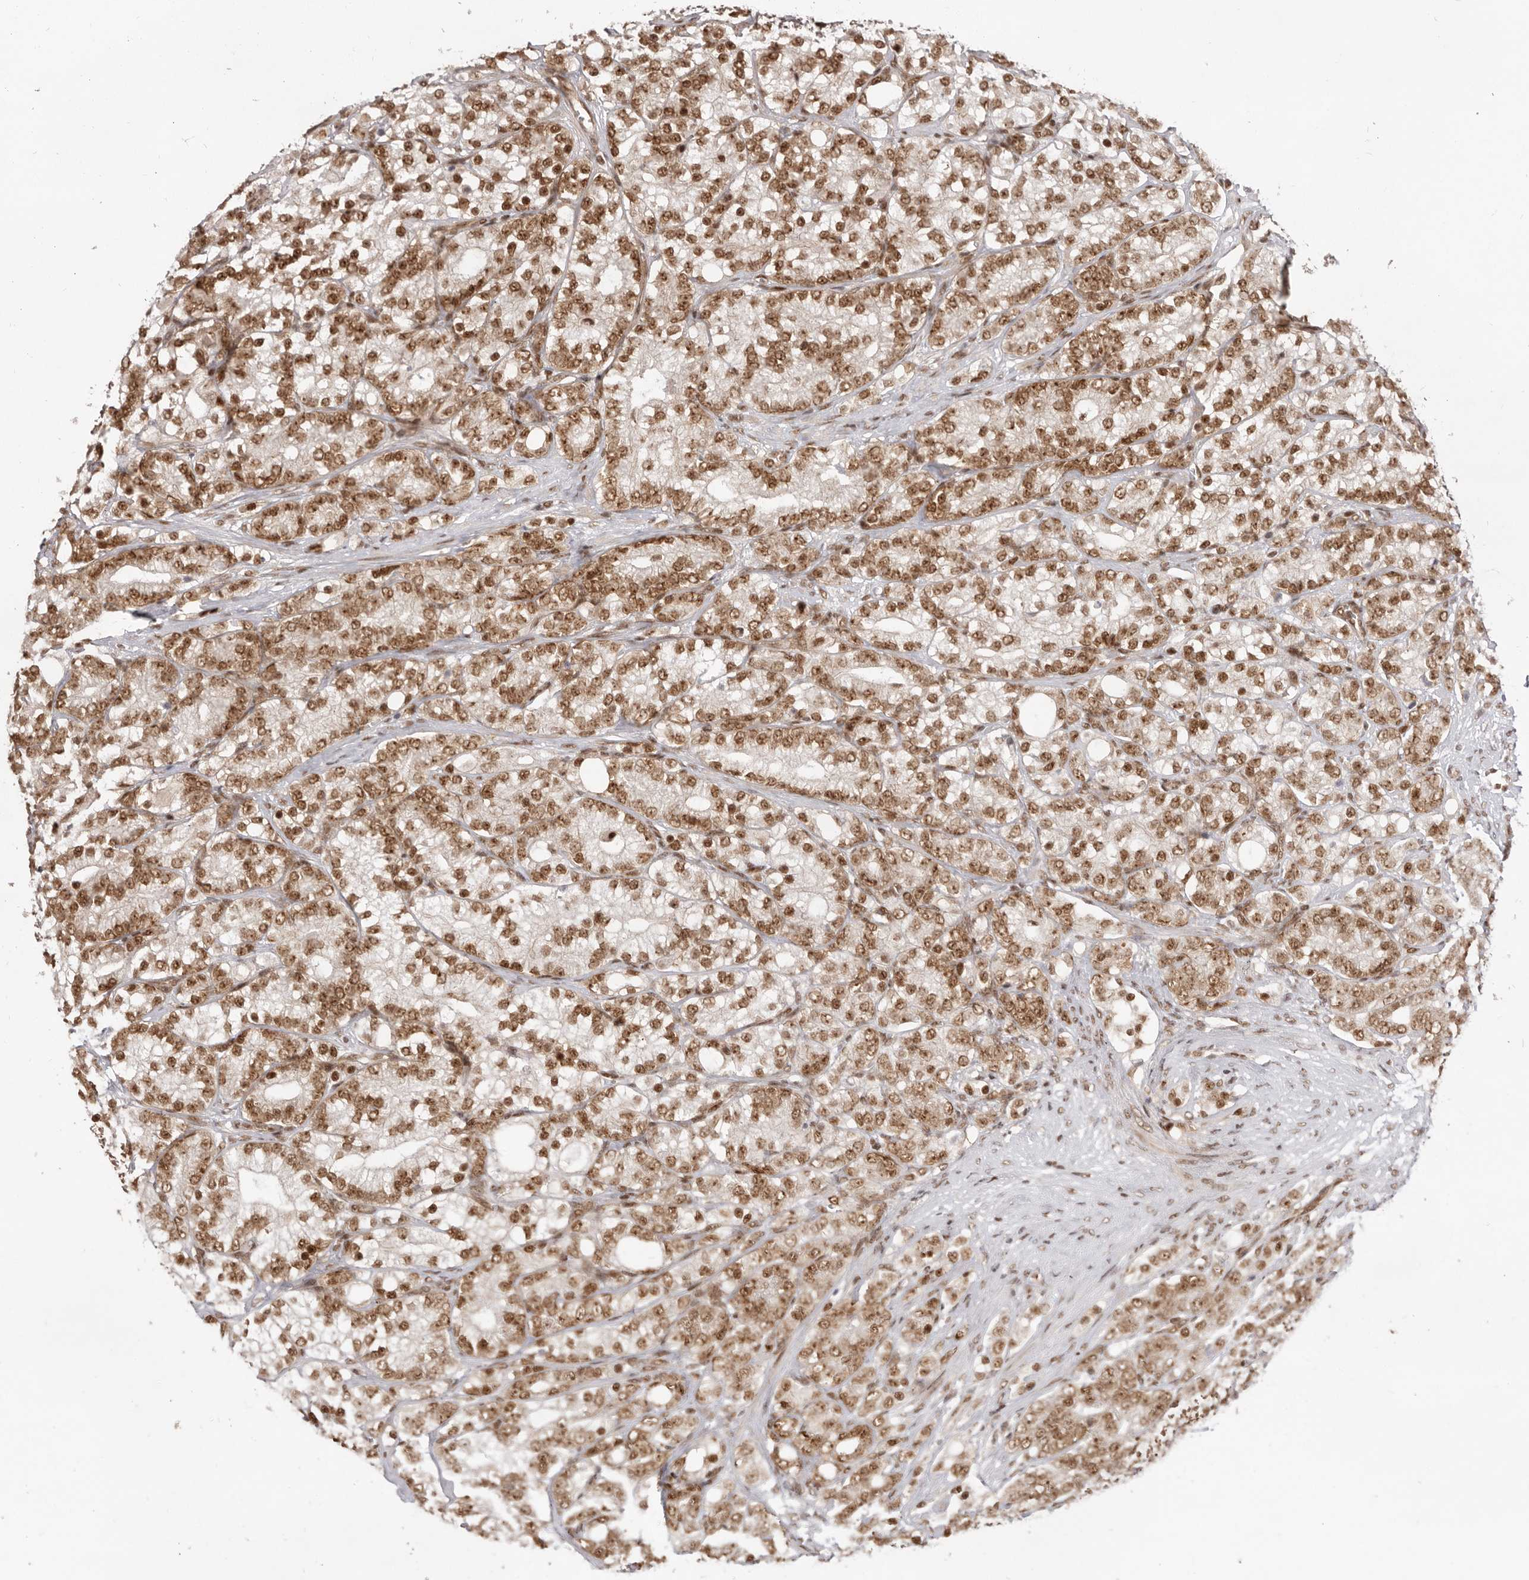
{"staining": {"intensity": "moderate", "quantity": ">75%", "location": "nuclear"}, "tissue": "prostate cancer", "cell_type": "Tumor cells", "image_type": "cancer", "snomed": [{"axis": "morphology", "description": "Adenocarcinoma, High grade"}, {"axis": "topography", "description": "Prostate"}], "caption": "Prostate high-grade adenocarcinoma stained with DAB immunohistochemistry displays medium levels of moderate nuclear staining in approximately >75% of tumor cells.", "gene": "CHTOP", "patient": {"sex": "male", "age": 57}}